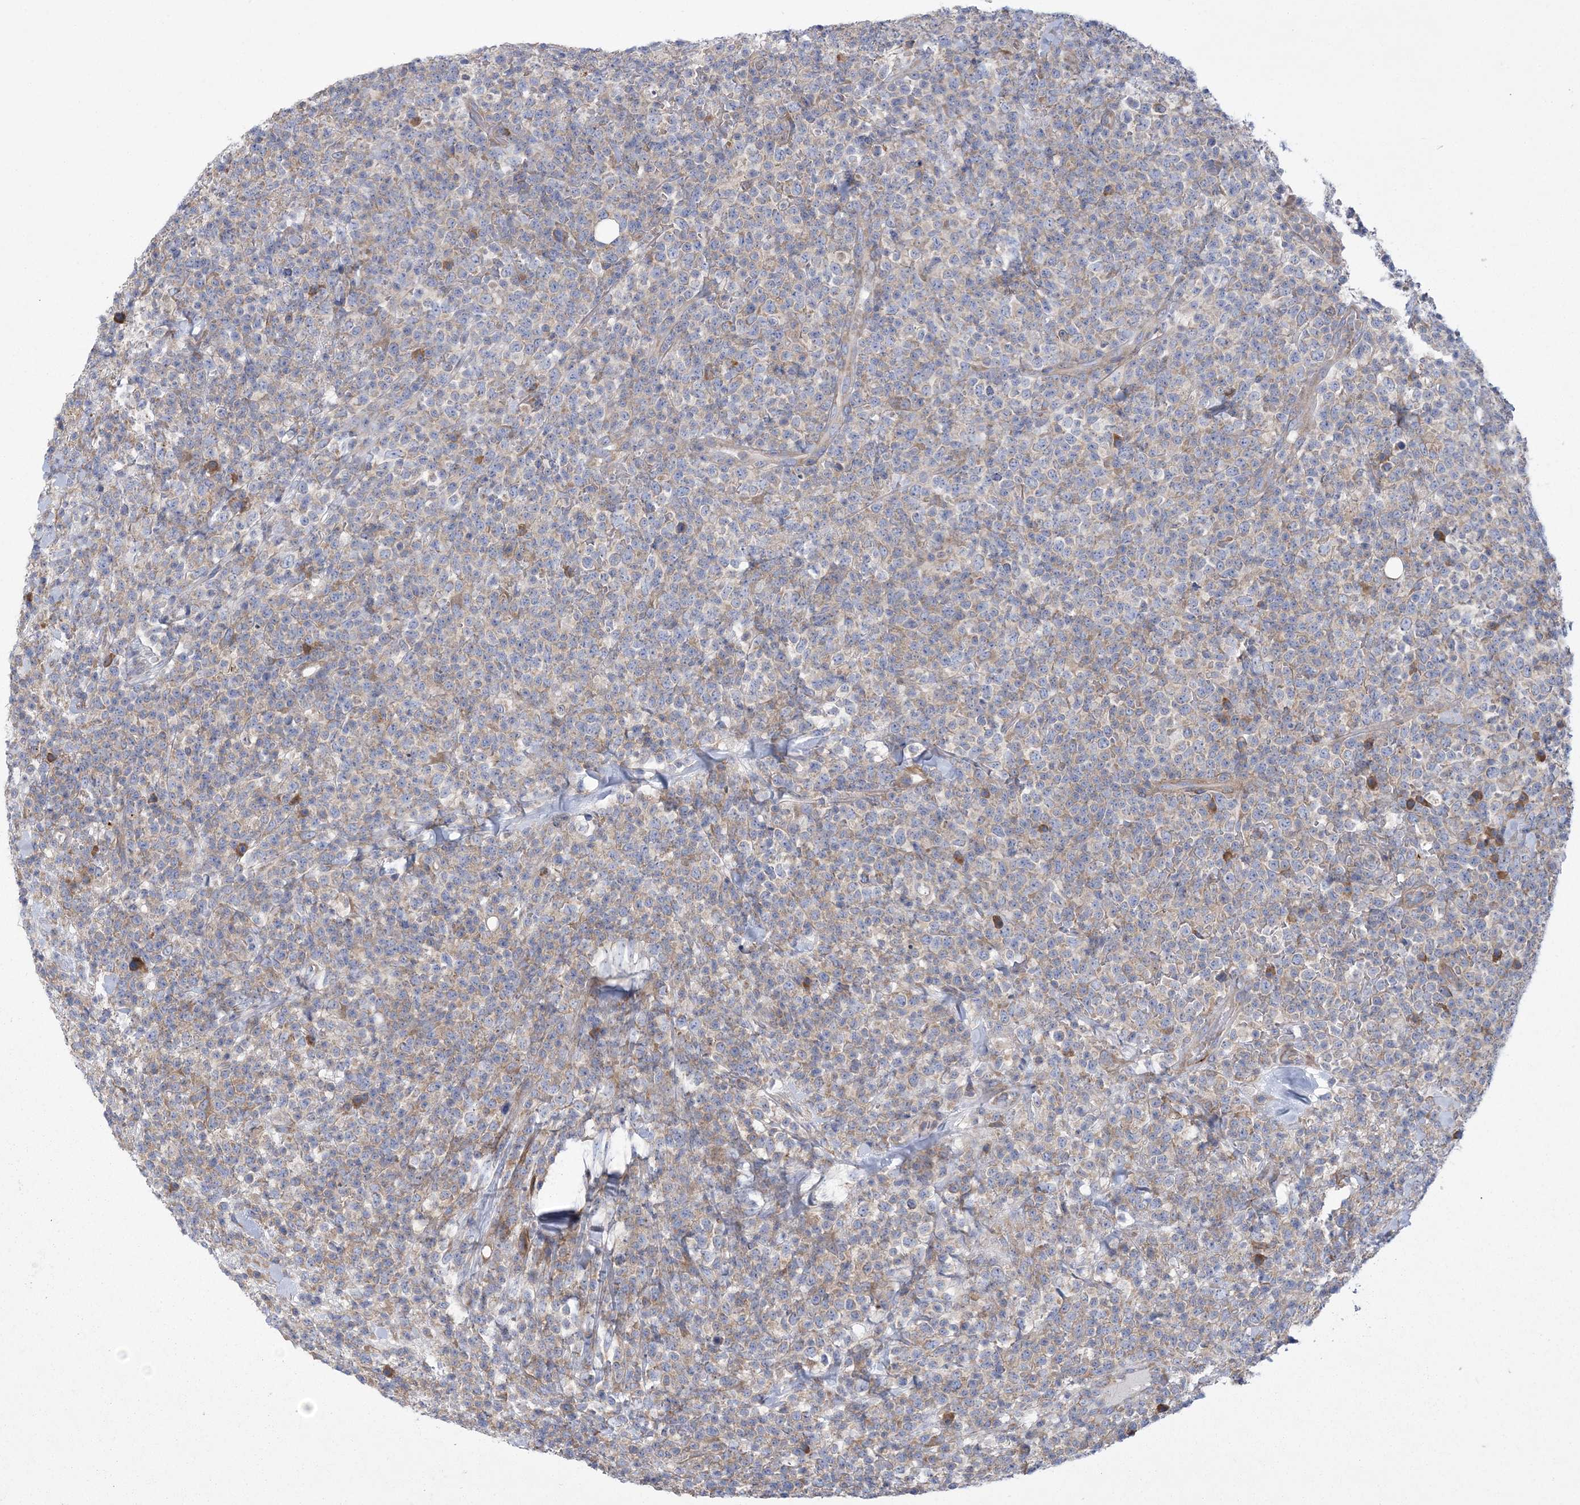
{"staining": {"intensity": "weak", "quantity": "25%-75%", "location": "cytoplasmic/membranous"}, "tissue": "lymphoma", "cell_type": "Tumor cells", "image_type": "cancer", "snomed": [{"axis": "morphology", "description": "Malignant lymphoma, non-Hodgkin's type, High grade"}, {"axis": "topography", "description": "Colon"}], "caption": "A photomicrograph of lymphoma stained for a protein reveals weak cytoplasmic/membranous brown staining in tumor cells.", "gene": "ARSJ", "patient": {"sex": "female", "age": 53}}